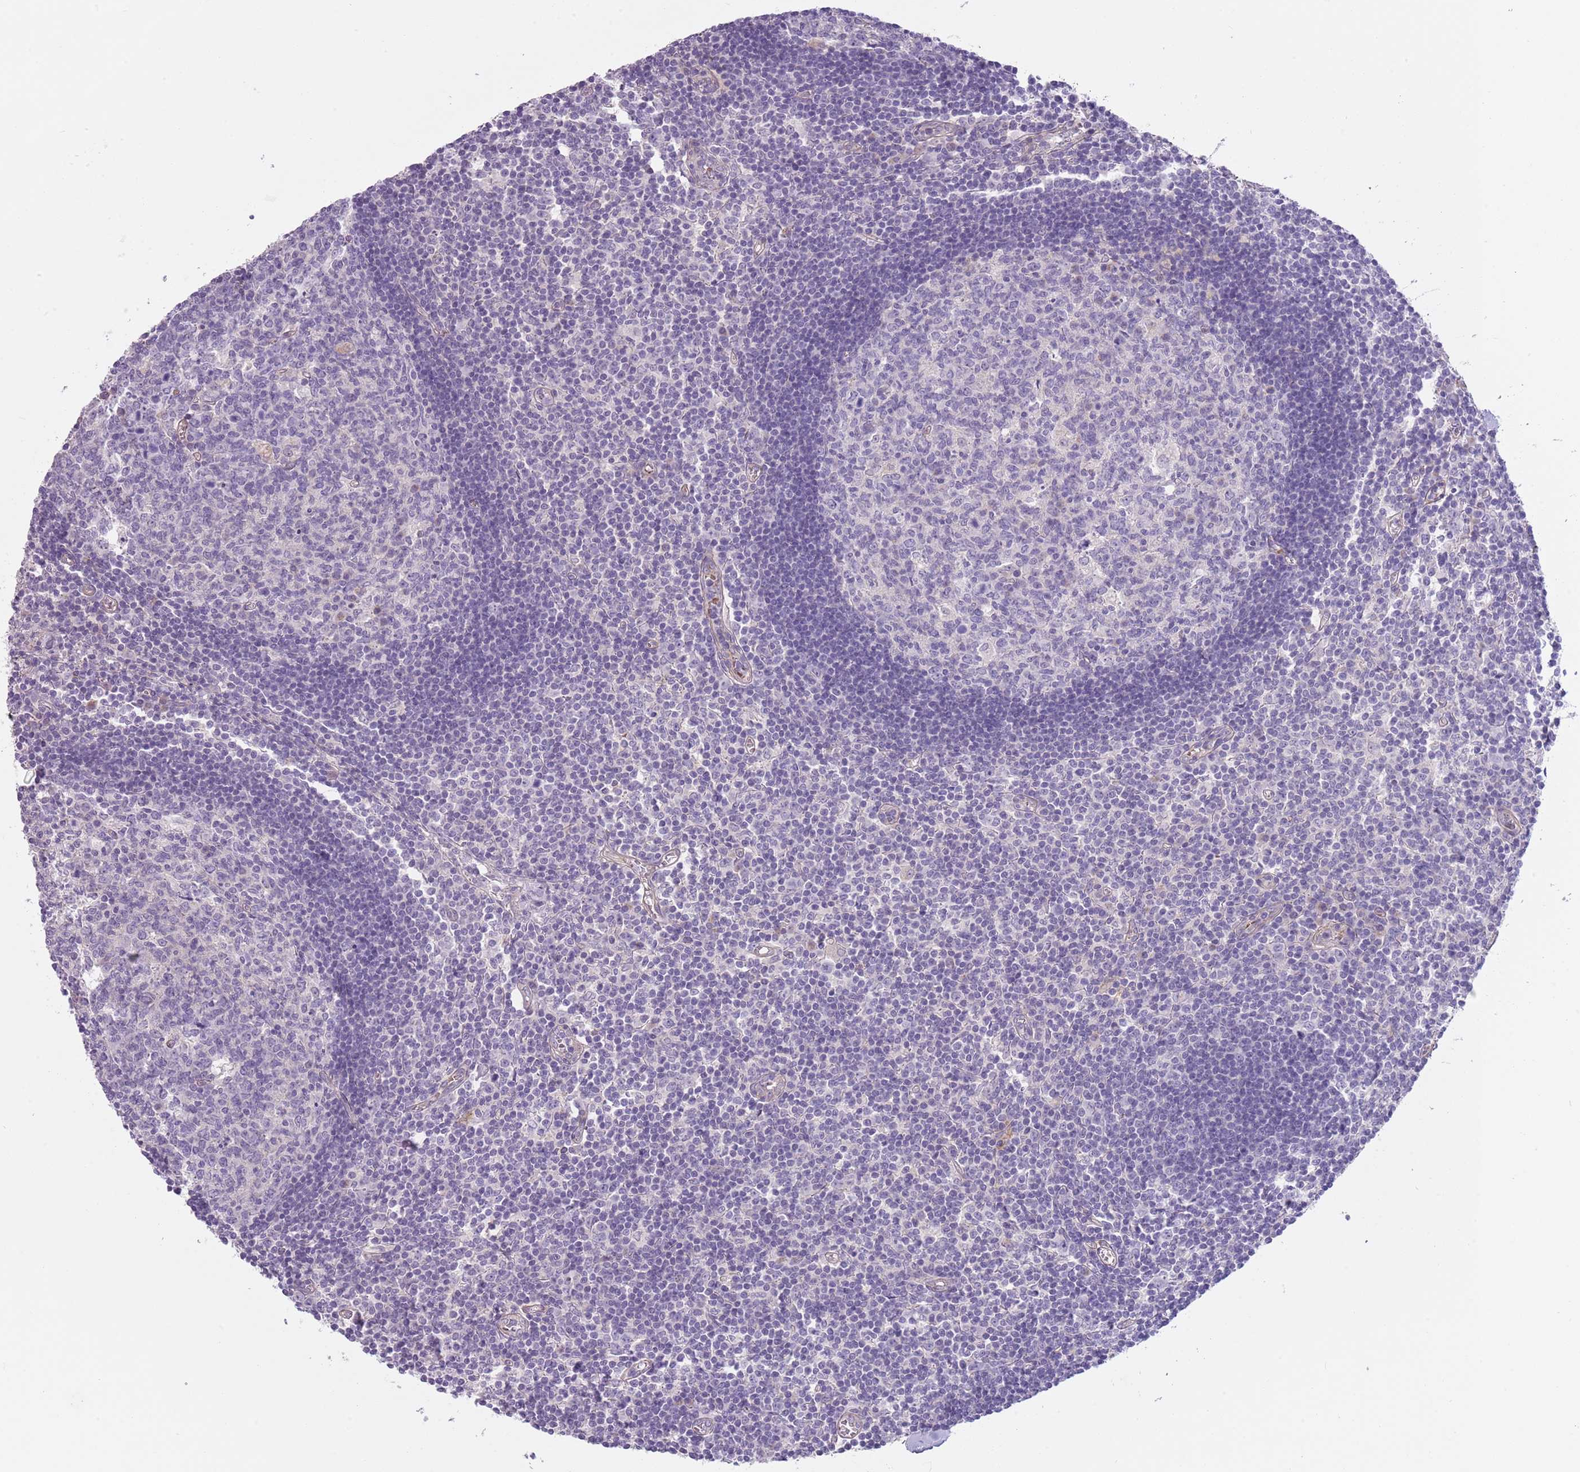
{"staining": {"intensity": "negative", "quantity": "none", "location": "none"}, "tissue": "lymph node", "cell_type": "Germinal center cells", "image_type": "normal", "snomed": [{"axis": "morphology", "description": "Normal tissue, NOS"}, {"axis": "topography", "description": "Lymph node"}], "caption": "Germinal center cells show no significant protein positivity in benign lymph node.", "gene": "TINAGL1", "patient": {"sex": "female", "age": 55}}